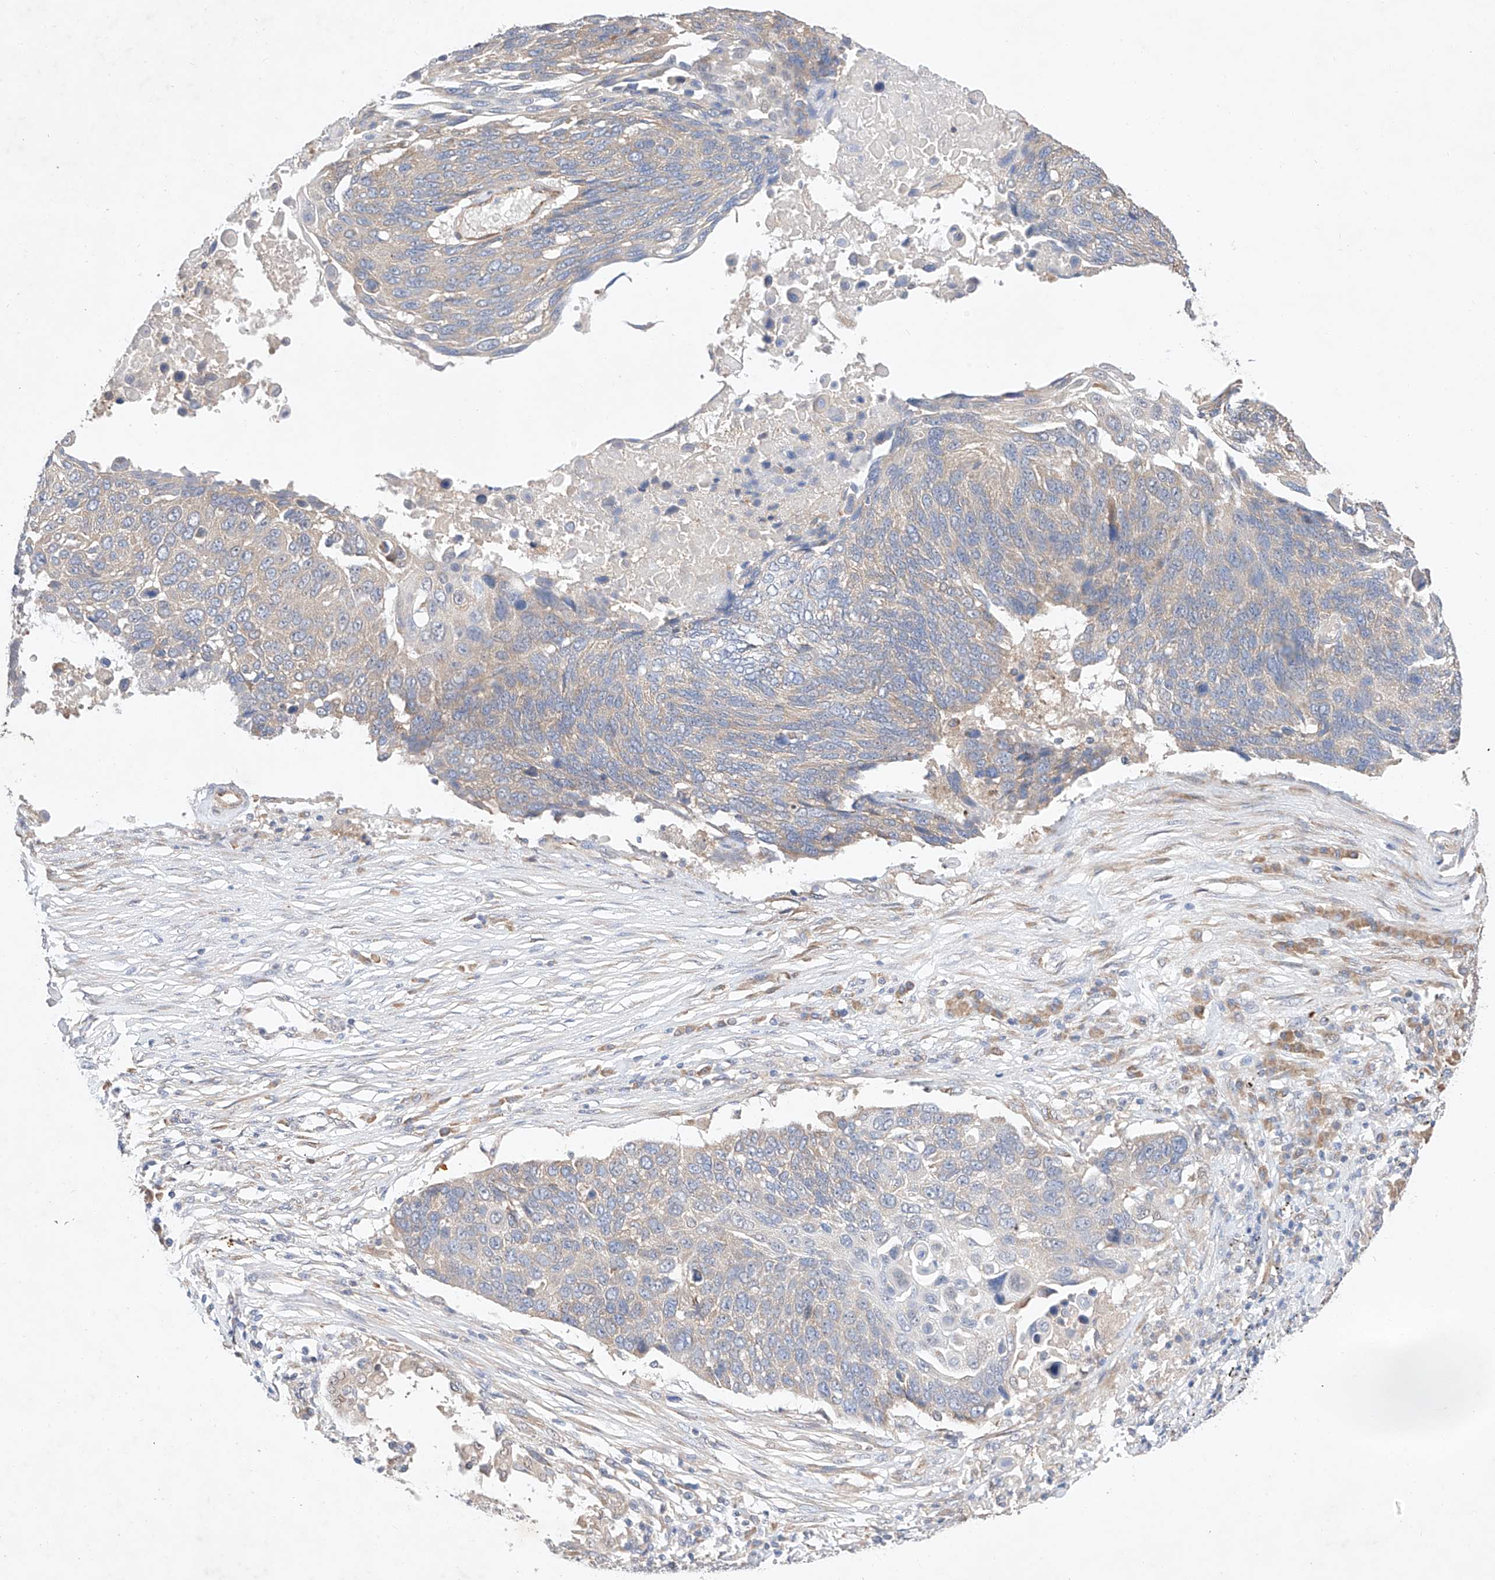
{"staining": {"intensity": "weak", "quantity": "25%-75%", "location": "cytoplasmic/membranous"}, "tissue": "lung cancer", "cell_type": "Tumor cells", "image_type": "cancer", "snomed": [{"axis": "morphology", "description": "Squamous cell carcinoma, NOS"}, {"axis": "topography", "description": "Lung"}], "caption": "Weak cytoplasmic/membranous staining for a protein is identified in approximately 25%-75% of tumor cells of lung squamous cell carcinoma using IHC.", "gene": "C6orf118", "patient": {"sex": "male", "age": 66}}